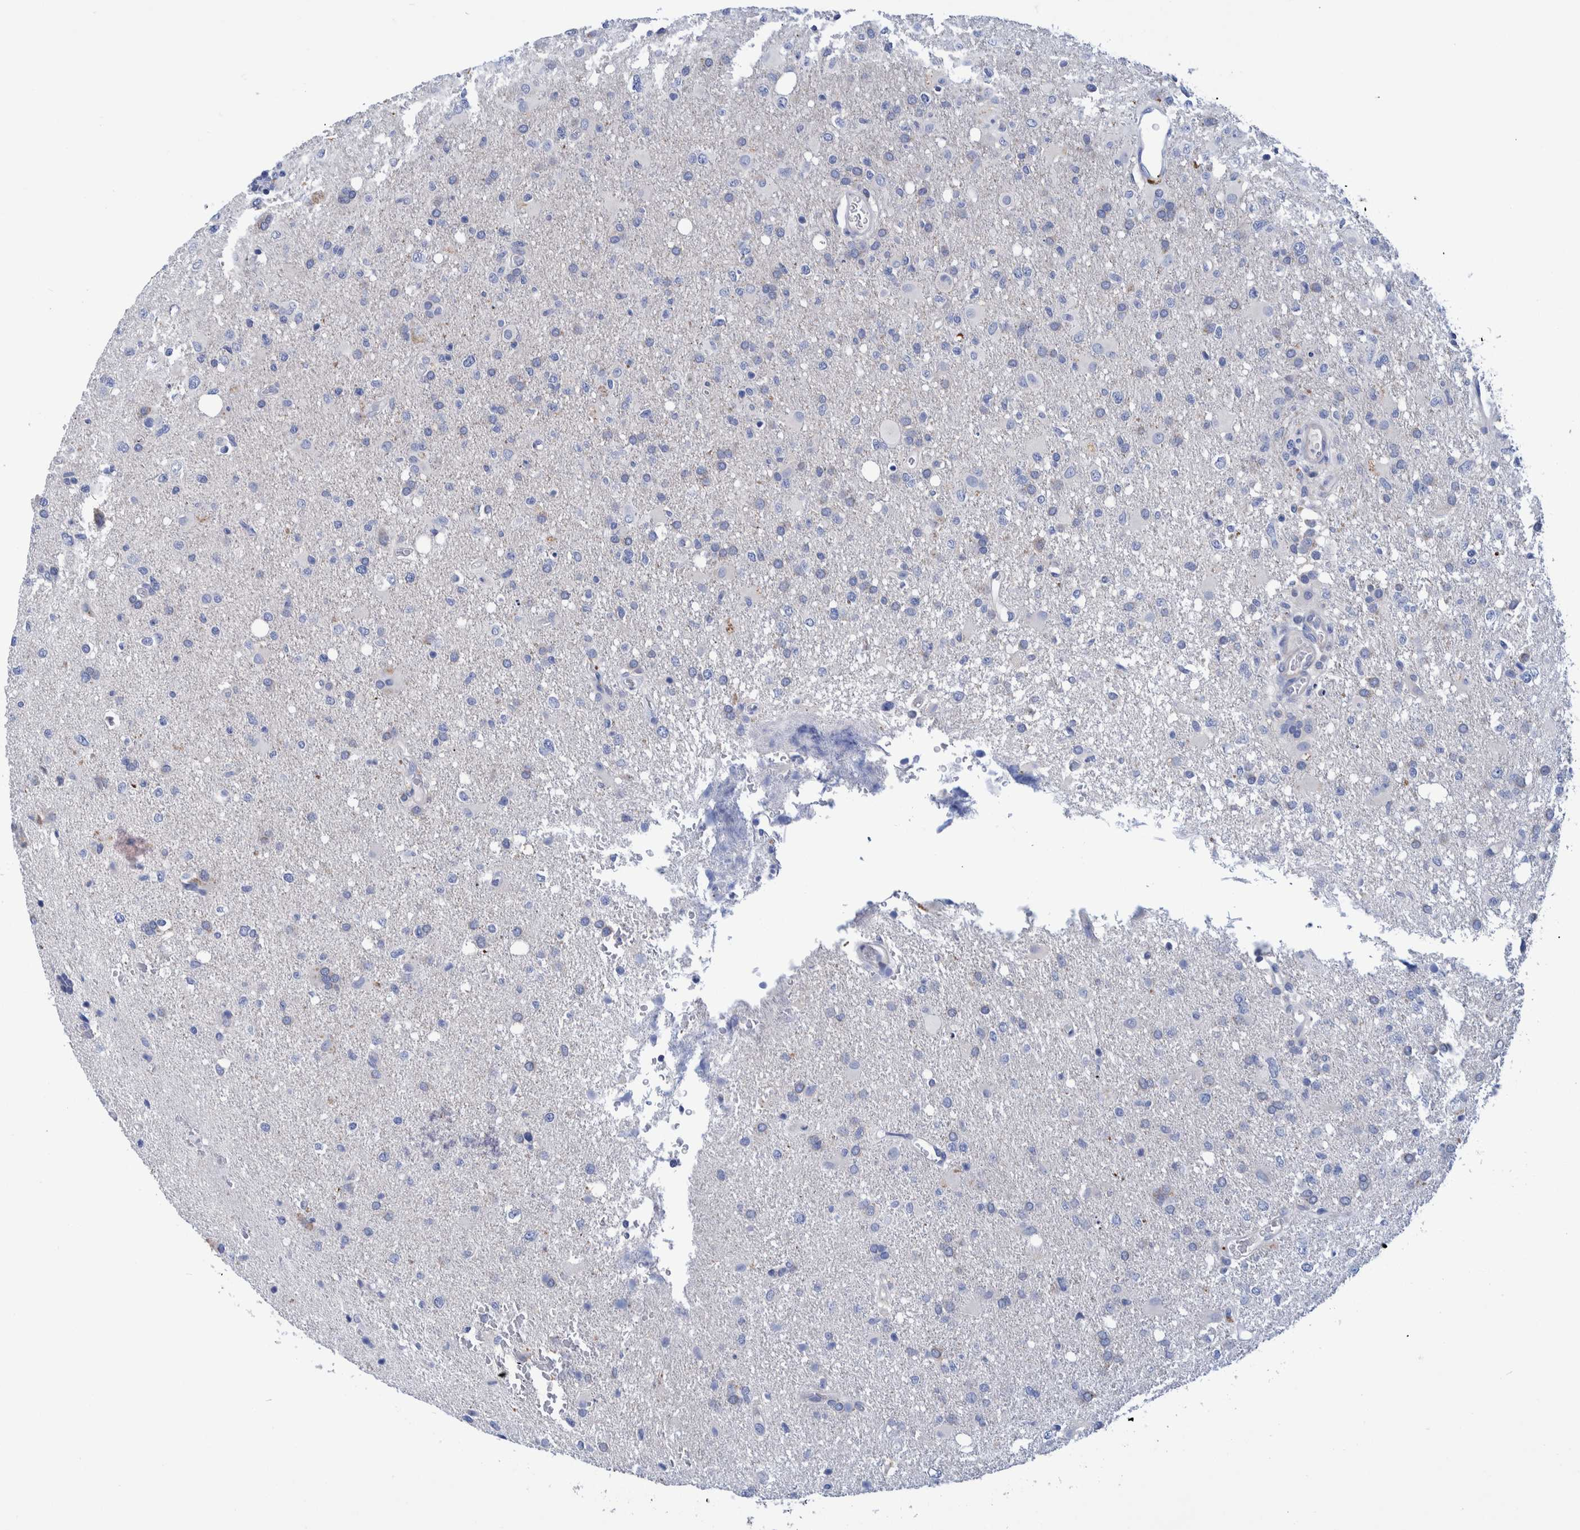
{"staining": {"intensity": "negative", "quantity": "none", "location": "none"}, "tissue": "glioma", "cell_type": "Tumor cells", "image_type": "cancer", "snomed": [{"axis": "morphology", "description": "Glioma, malignant, High grade"}, {"axis": "topography", "description": "Brain"}], "caption": "This is a micrograph of immunohistochemistry (IHC) staining of high-grade glioma (malignant), which shows no positivity in tumor cells.", "gene": "MKS1", "patient": {"sex": "female", "age": 57}}